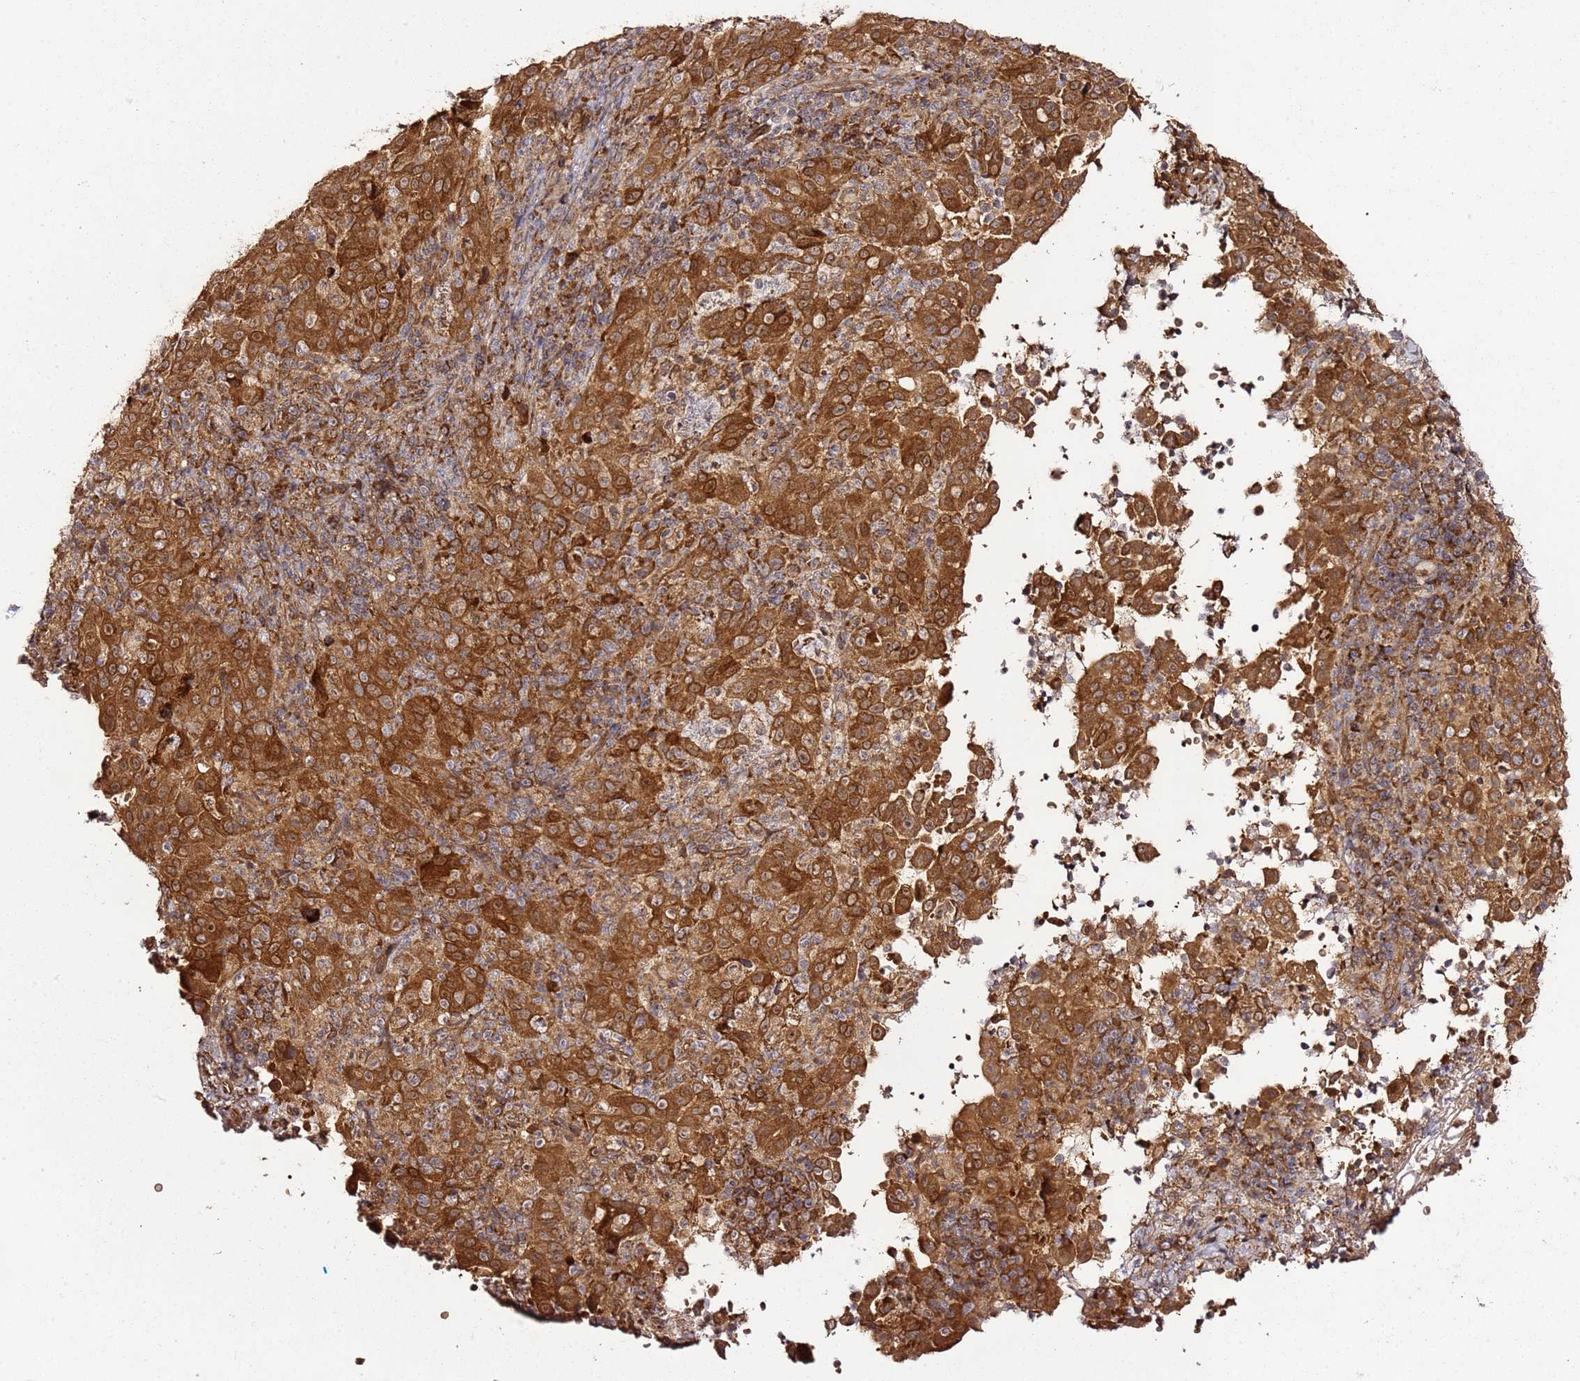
{"staining": {"intensity": "strong", "quantity": ">75%", "location": "cytoplasmic/membranous"}, "tissue": "pancreatic cancer", "cell_type": "Tumor cells", "image_type": "cancer", "snomed": [{"axis": "morphology", "description": "Adenocarcinoma, NOS"}, {"axis": "topography", "description": "Pancreas"}], "caption": "Brown immunohistochemical staining in human pancreatic cancer (adenocarcinoma) exhibits strong cytoplasmic/membranous expression in approximately >75% of tumor cells.", "gene": "TM2D2", "patient": {"sex": "male", "age": 63}}